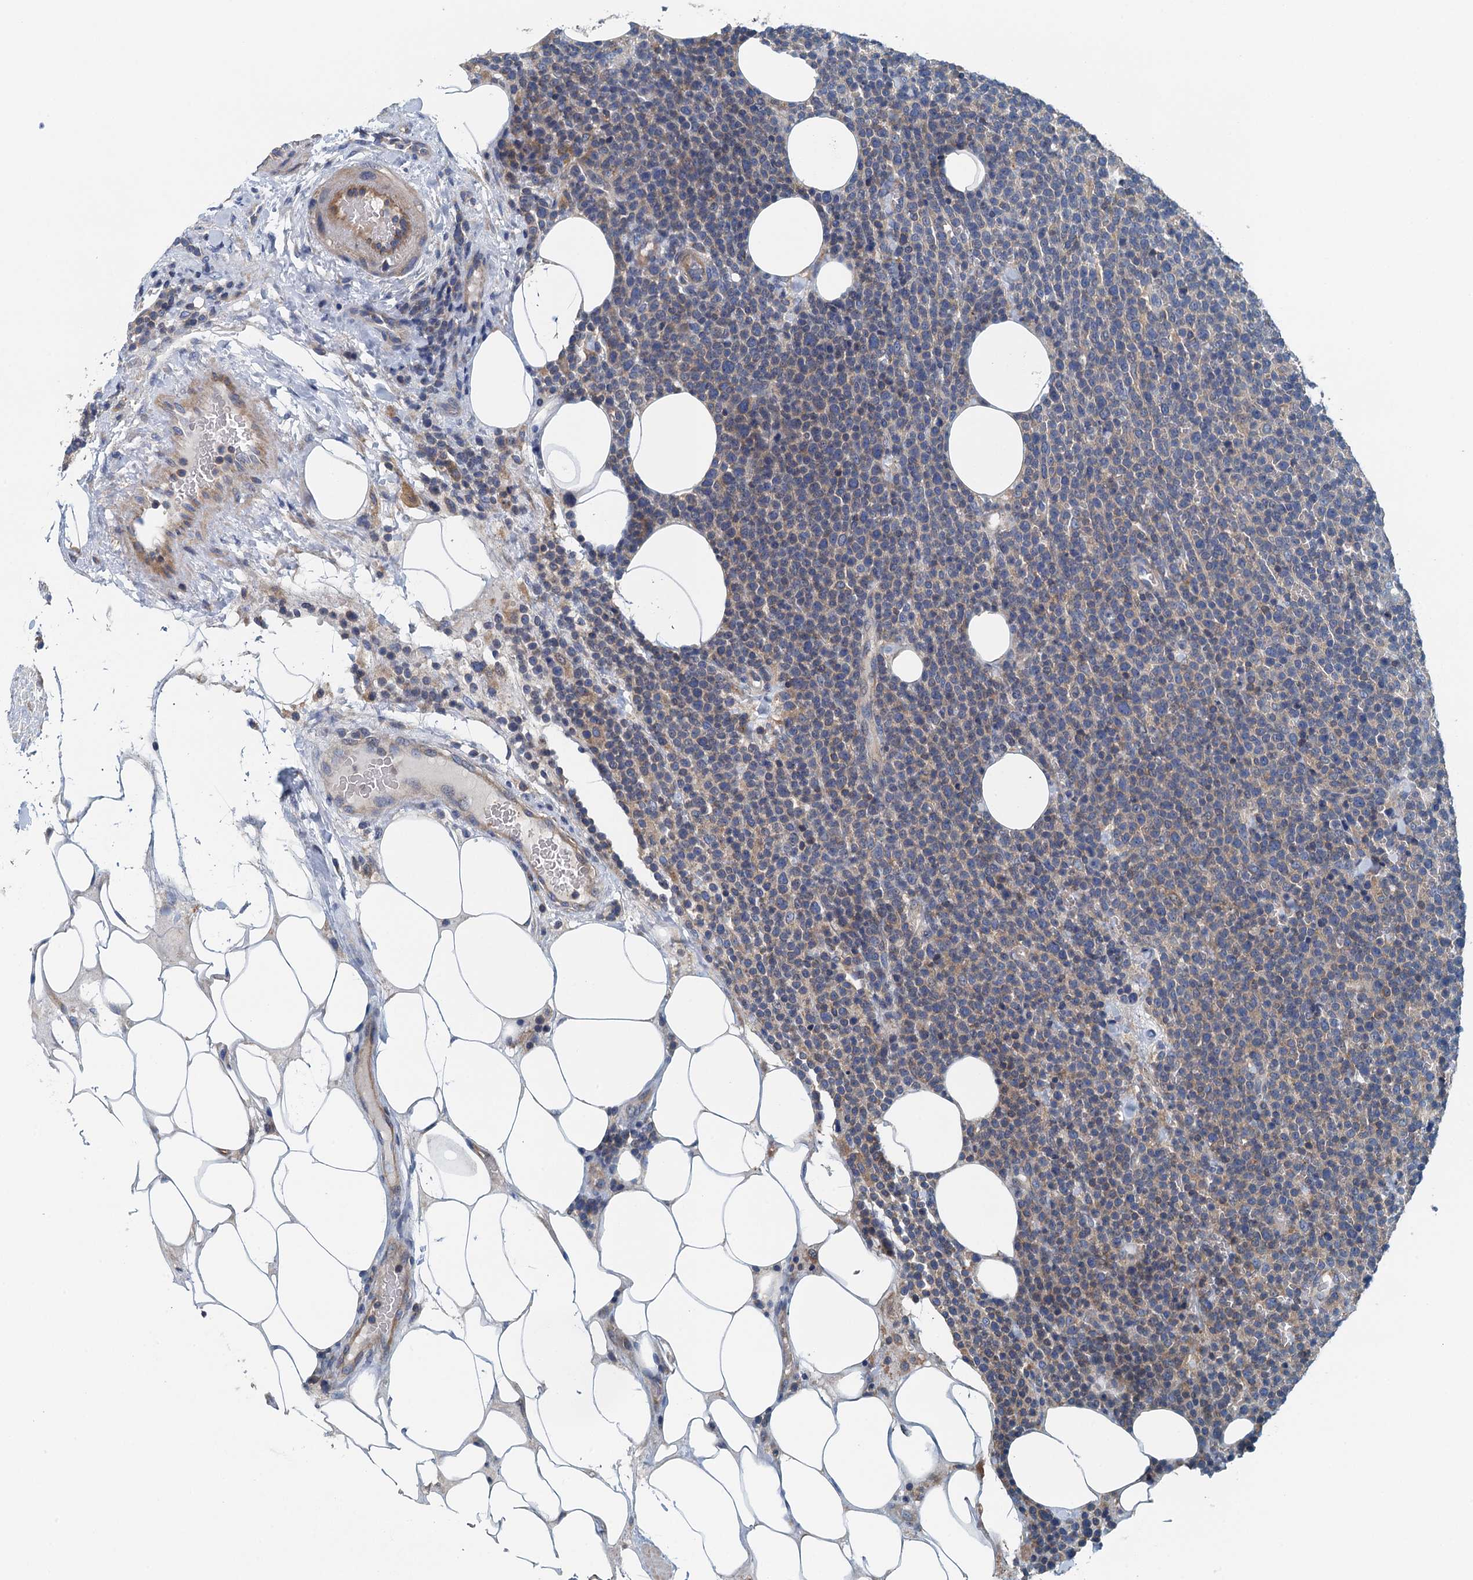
{"staining": {"intensity": "negative", "quantity": "none", "location": "none"}, "tissue": "lymphoma", "cell_type": "Tumor cells", "image_type": "cancer", "snomed": [{"axis": "morphology", "description": "Malignant lymphoma, non-Hodgkin's type, High grade"}, {"axis": "topography", "description": "Lymph node"}], "caption": "Tumor cells show no significant protein positivity in lymphoma. The staining is performed using DAB (3,3'-diaminobenzidine) brown chromogen with nuclei counter-stained in using hematoxylin.", "gene": "PPP1R14D", "patient": {"sex": "male", "age": 61}}